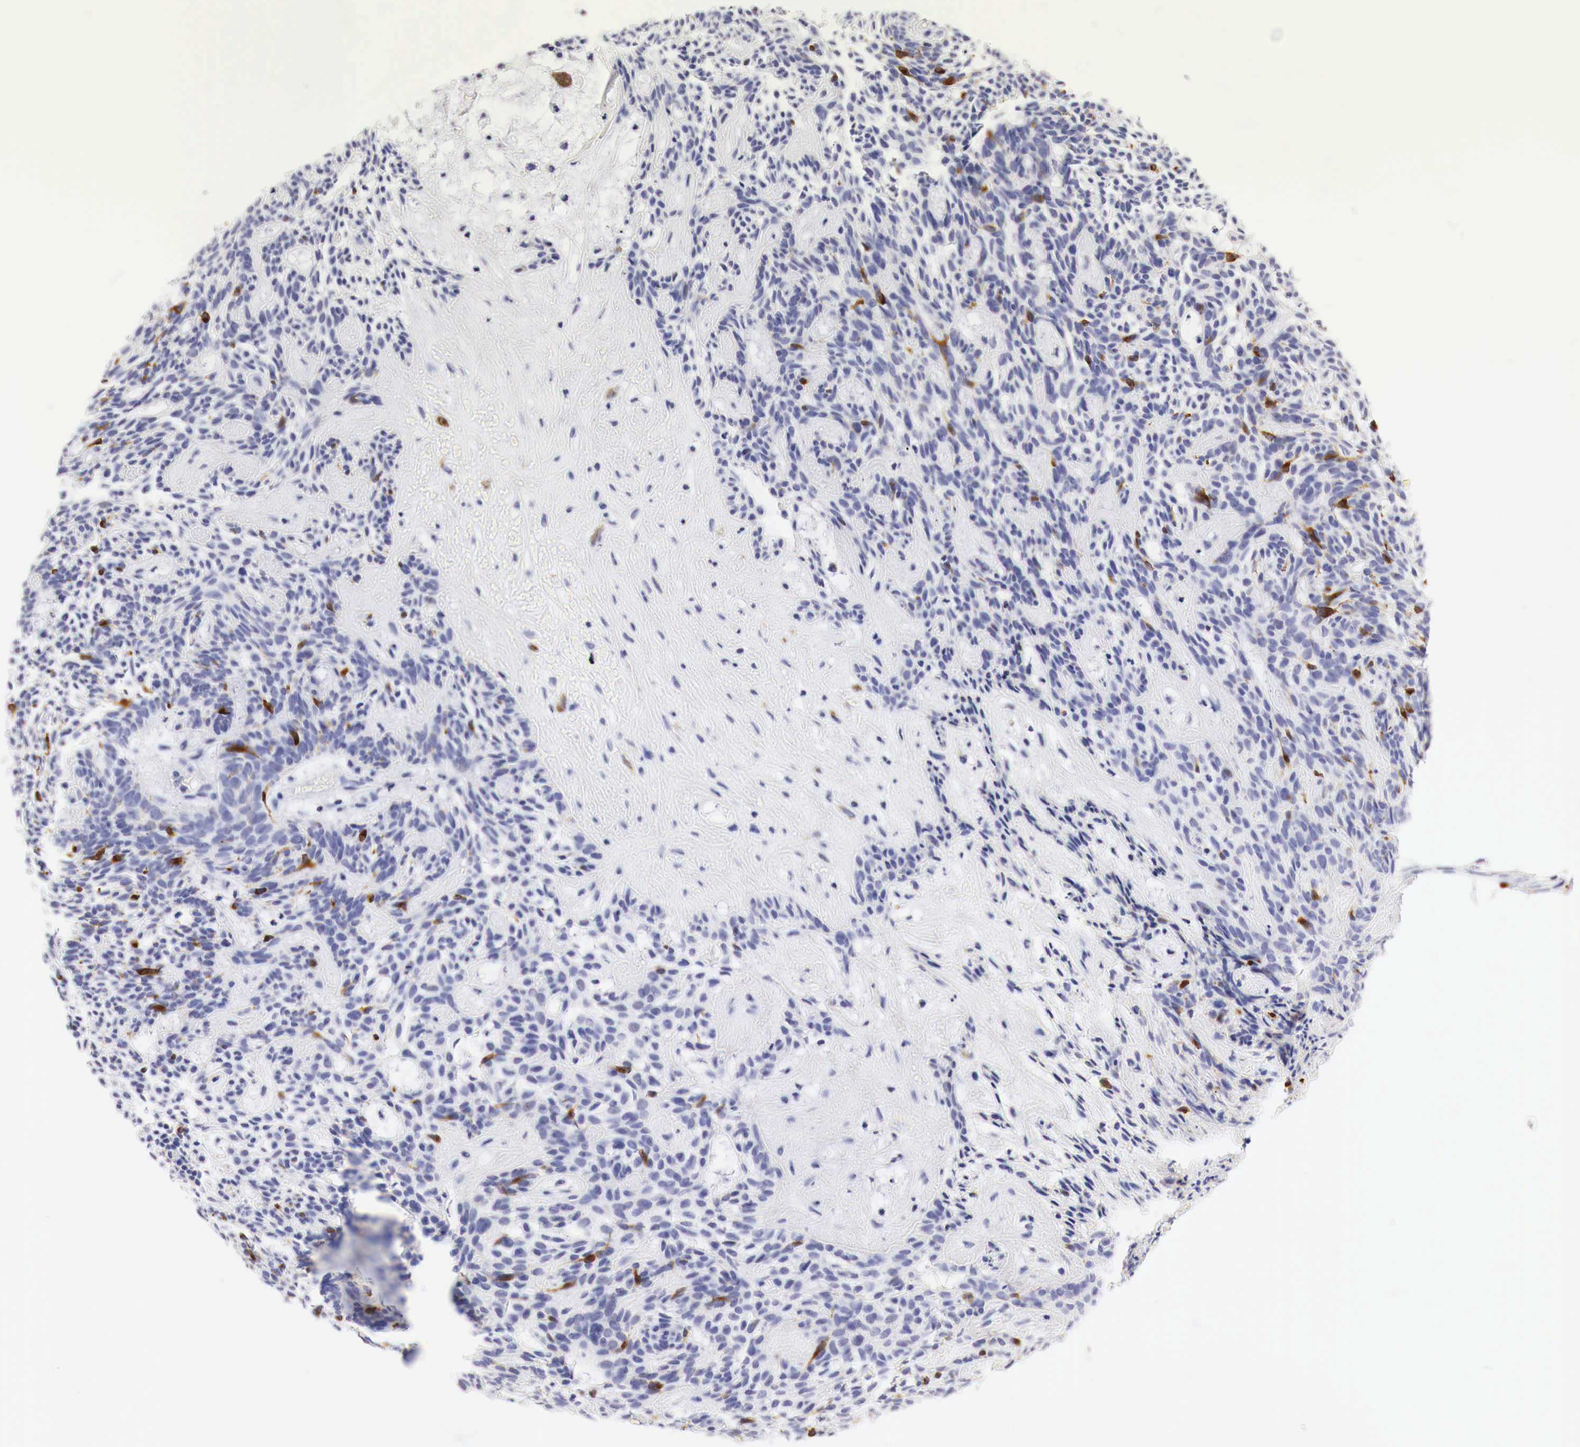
{"staining": {"intensity": "negative", "quantity": "none", "location": "none"}, "tissue": "skin cancer", "cell_type": "Tumor cells", "image_type": "cancer", "snomed": [{"axis": "morphology", "description": "Basal cell carcinoma"}, {"axis": "topography", "description": "Skin"}], "caption": "The IHC photomicrograph has no significant staining in tumor cells of skin cancer tissue.", "gene": "TYR", "patient": {"sex": "male", "age": 58}}